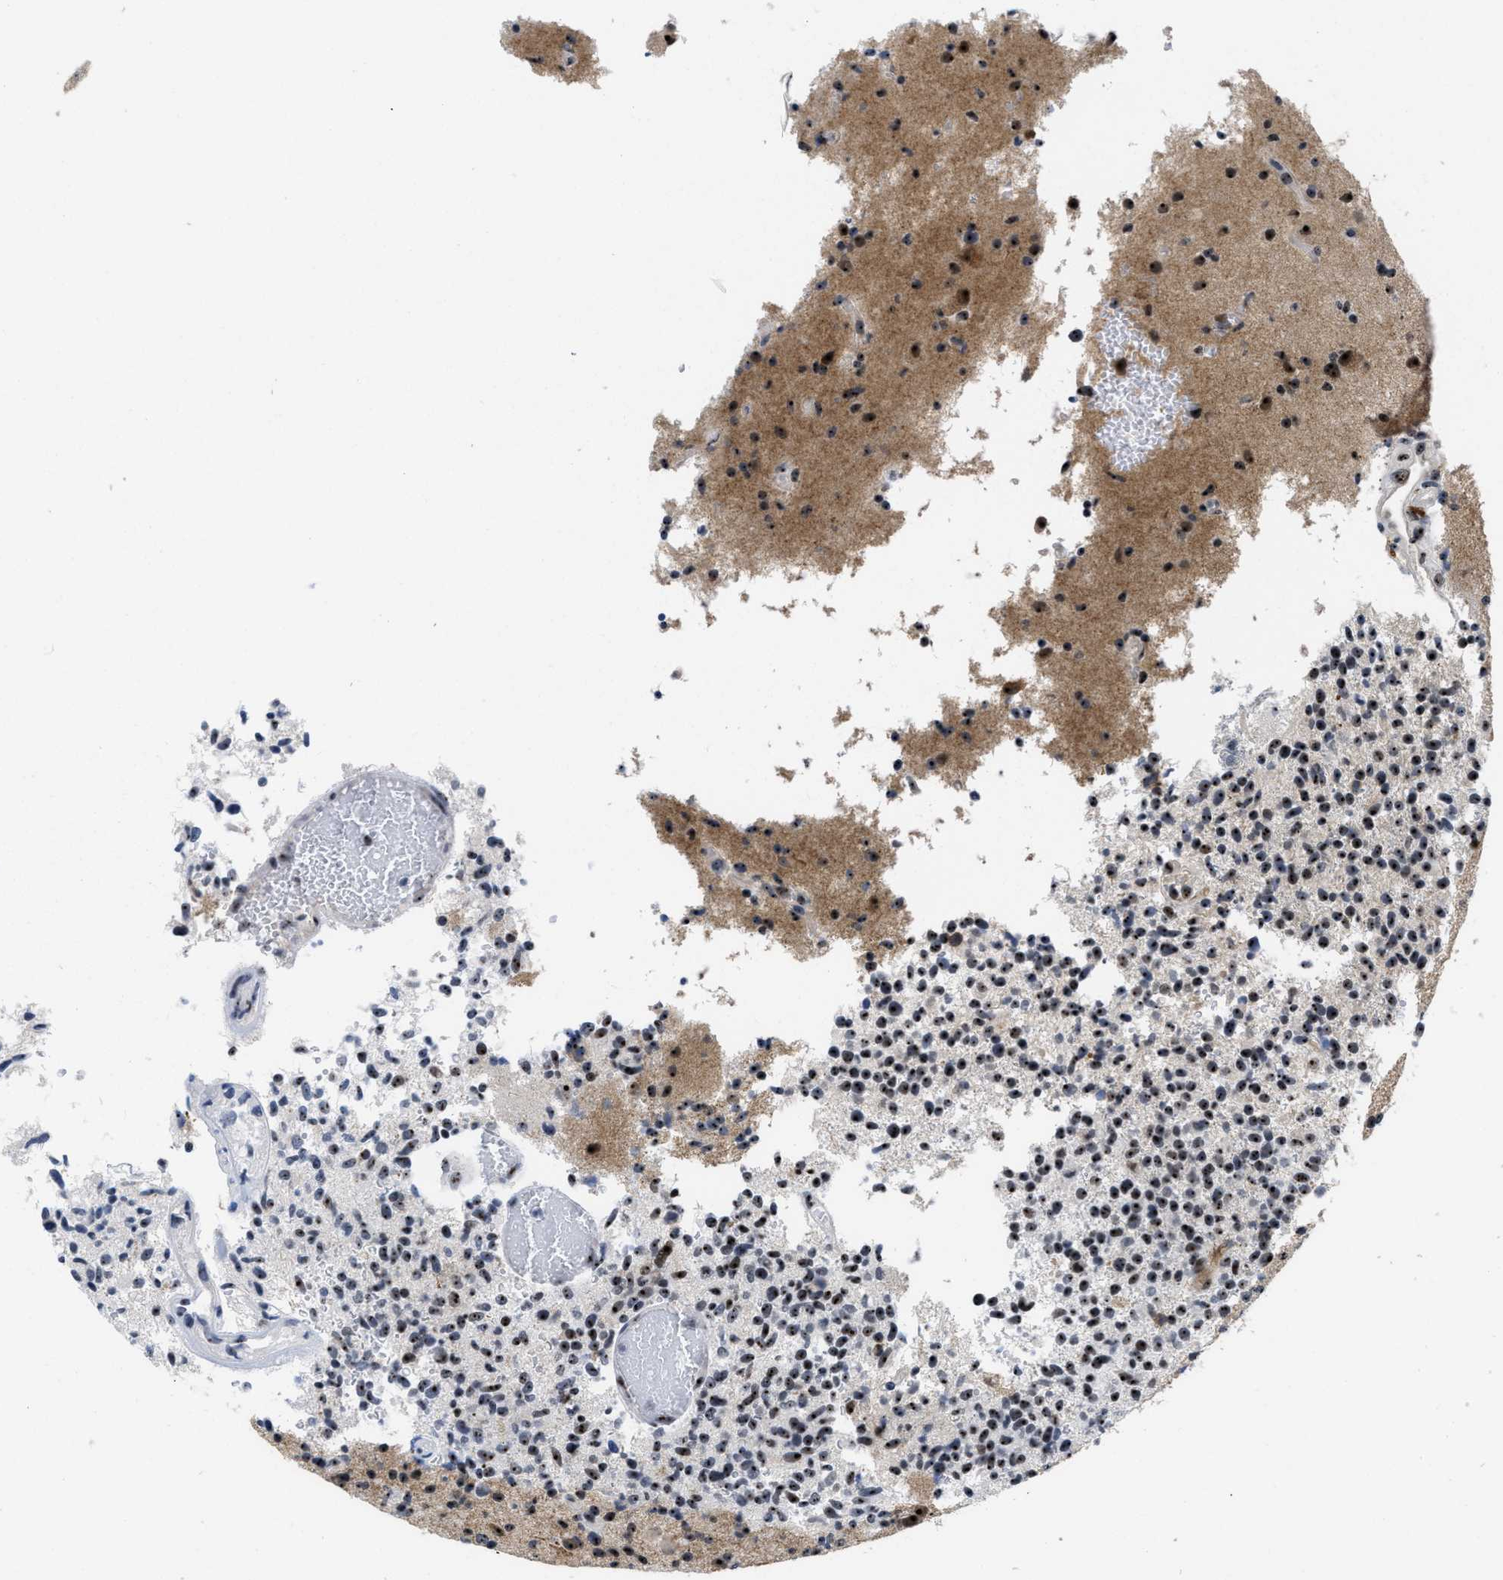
{"staining": {"intensity": "moderate", "quantity": ">75%", "location": "nuclear"}, "tissue": "glioma", "cell_type": "Tumor cells", "image_type": "cancer", "snomed": [{"axis": "morphology", "description": "Glioma, malignant, High grade"}, {"axis": "topography", "description": "Brain"}], "caption": "Immunohistochemistry (IHC) staining of glioma, which reveals medium levels of moderate nuclear expression in about >75% of tumor cells indicating moderate nuclear protein positivity. The staining was performed using DAB (3,3'-diaminobenzidine) (brown) for protein detection and nuclei were counterstained in hematoxylin (blue).", "gene": "NOP58", "patient": {"sex": "male", "age": 72}}